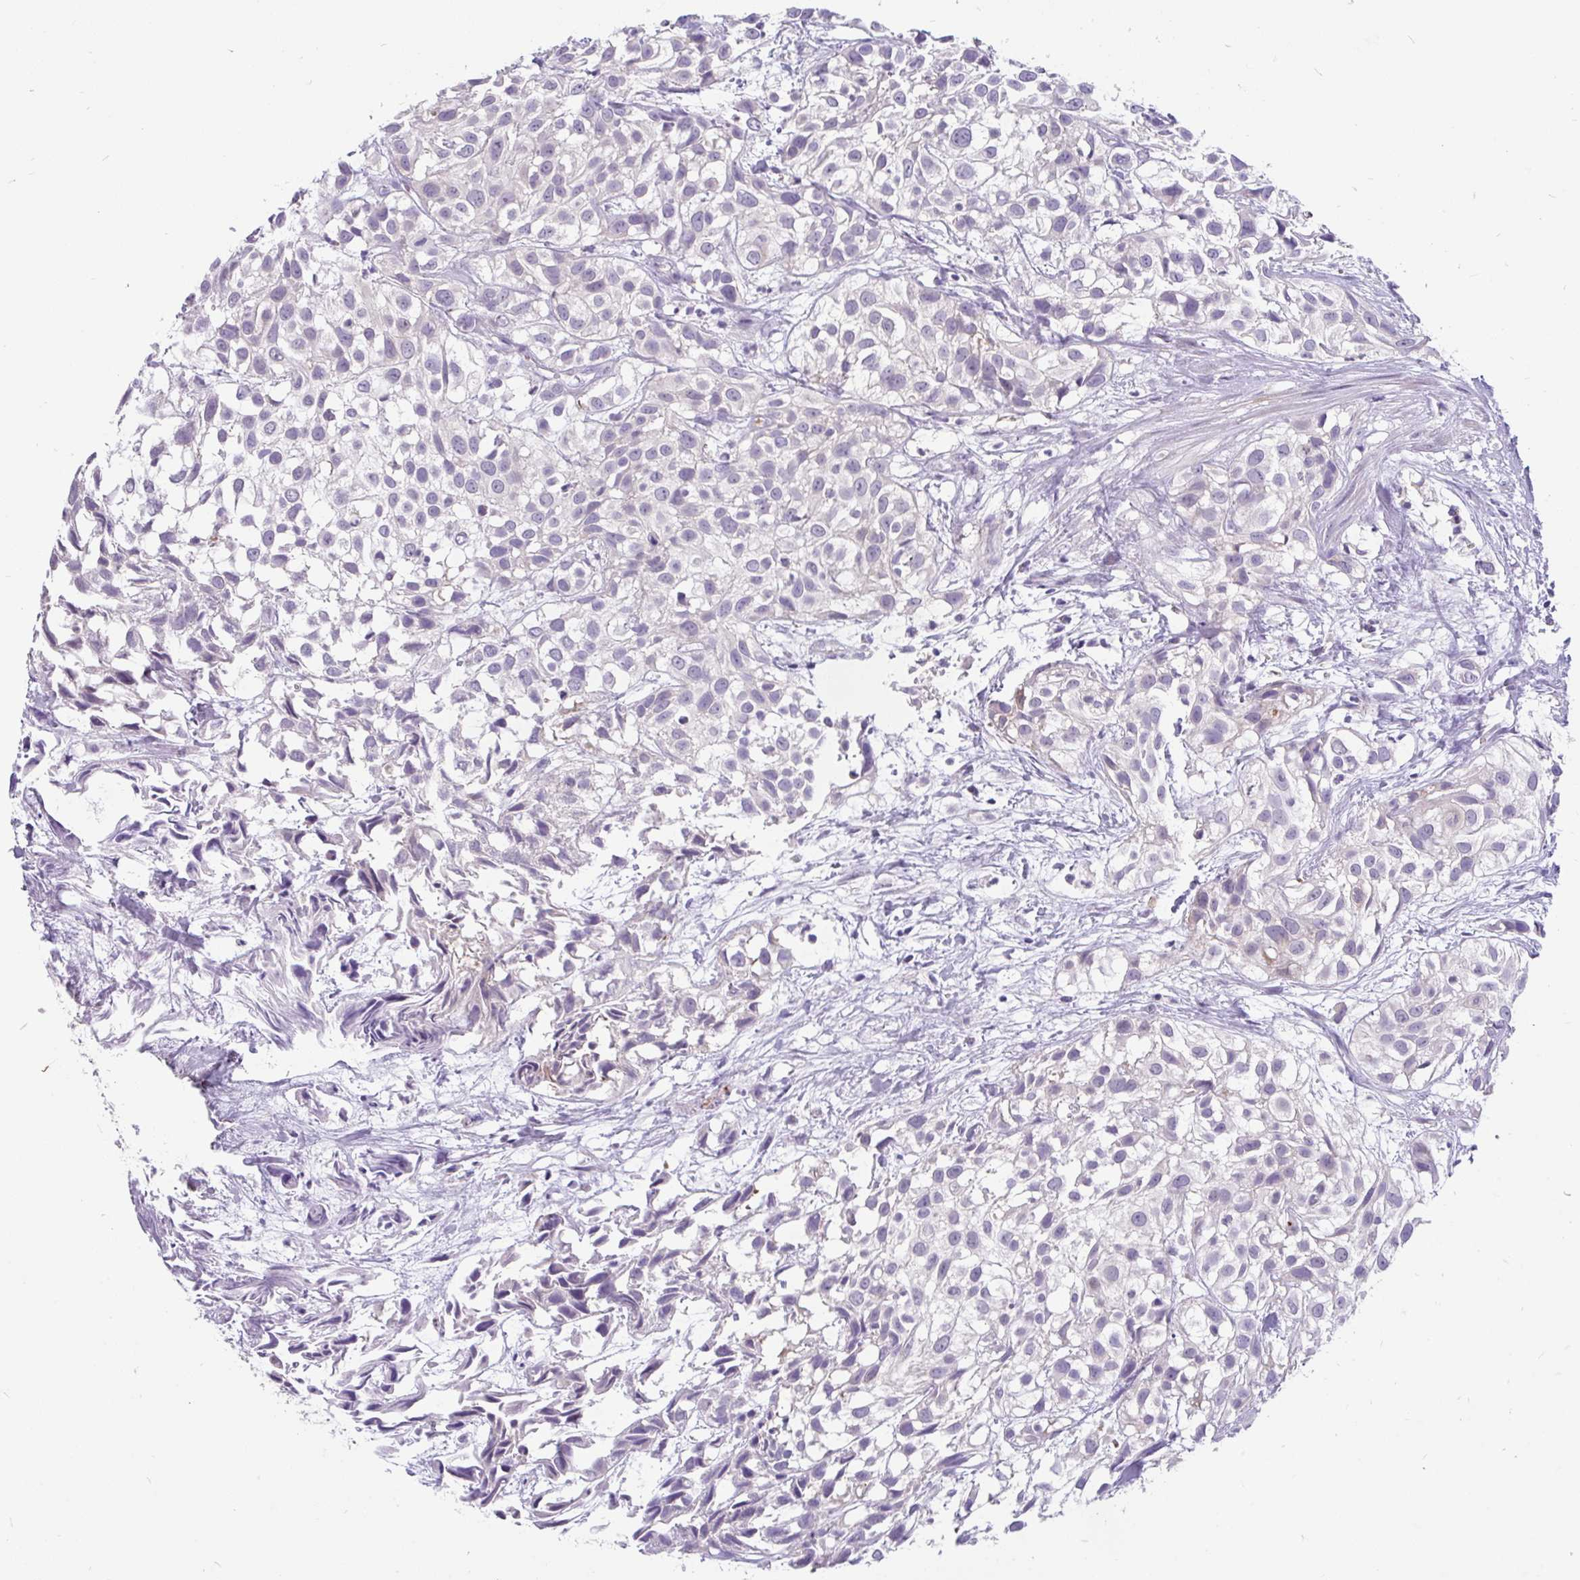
{"staining": {"intensity": "negative", "quantity": "none", "location": "none"}, "tissue": "urothelial cancer", "cell_type": "Tumor cells", "image_type": "cancer", "snomed": [{"axis": "morphology", "description": "Urothelial carcinoma, High grade"}, {"axis": "topography", "description": "Urinary bladder"}], "caption": "High-grade urothelial carcinoma was stained to show a protein in brown. There is no significant expression in tumor cells.", "gene": "KIAA2013", "patient": {"sex": "male", "age": 56}}